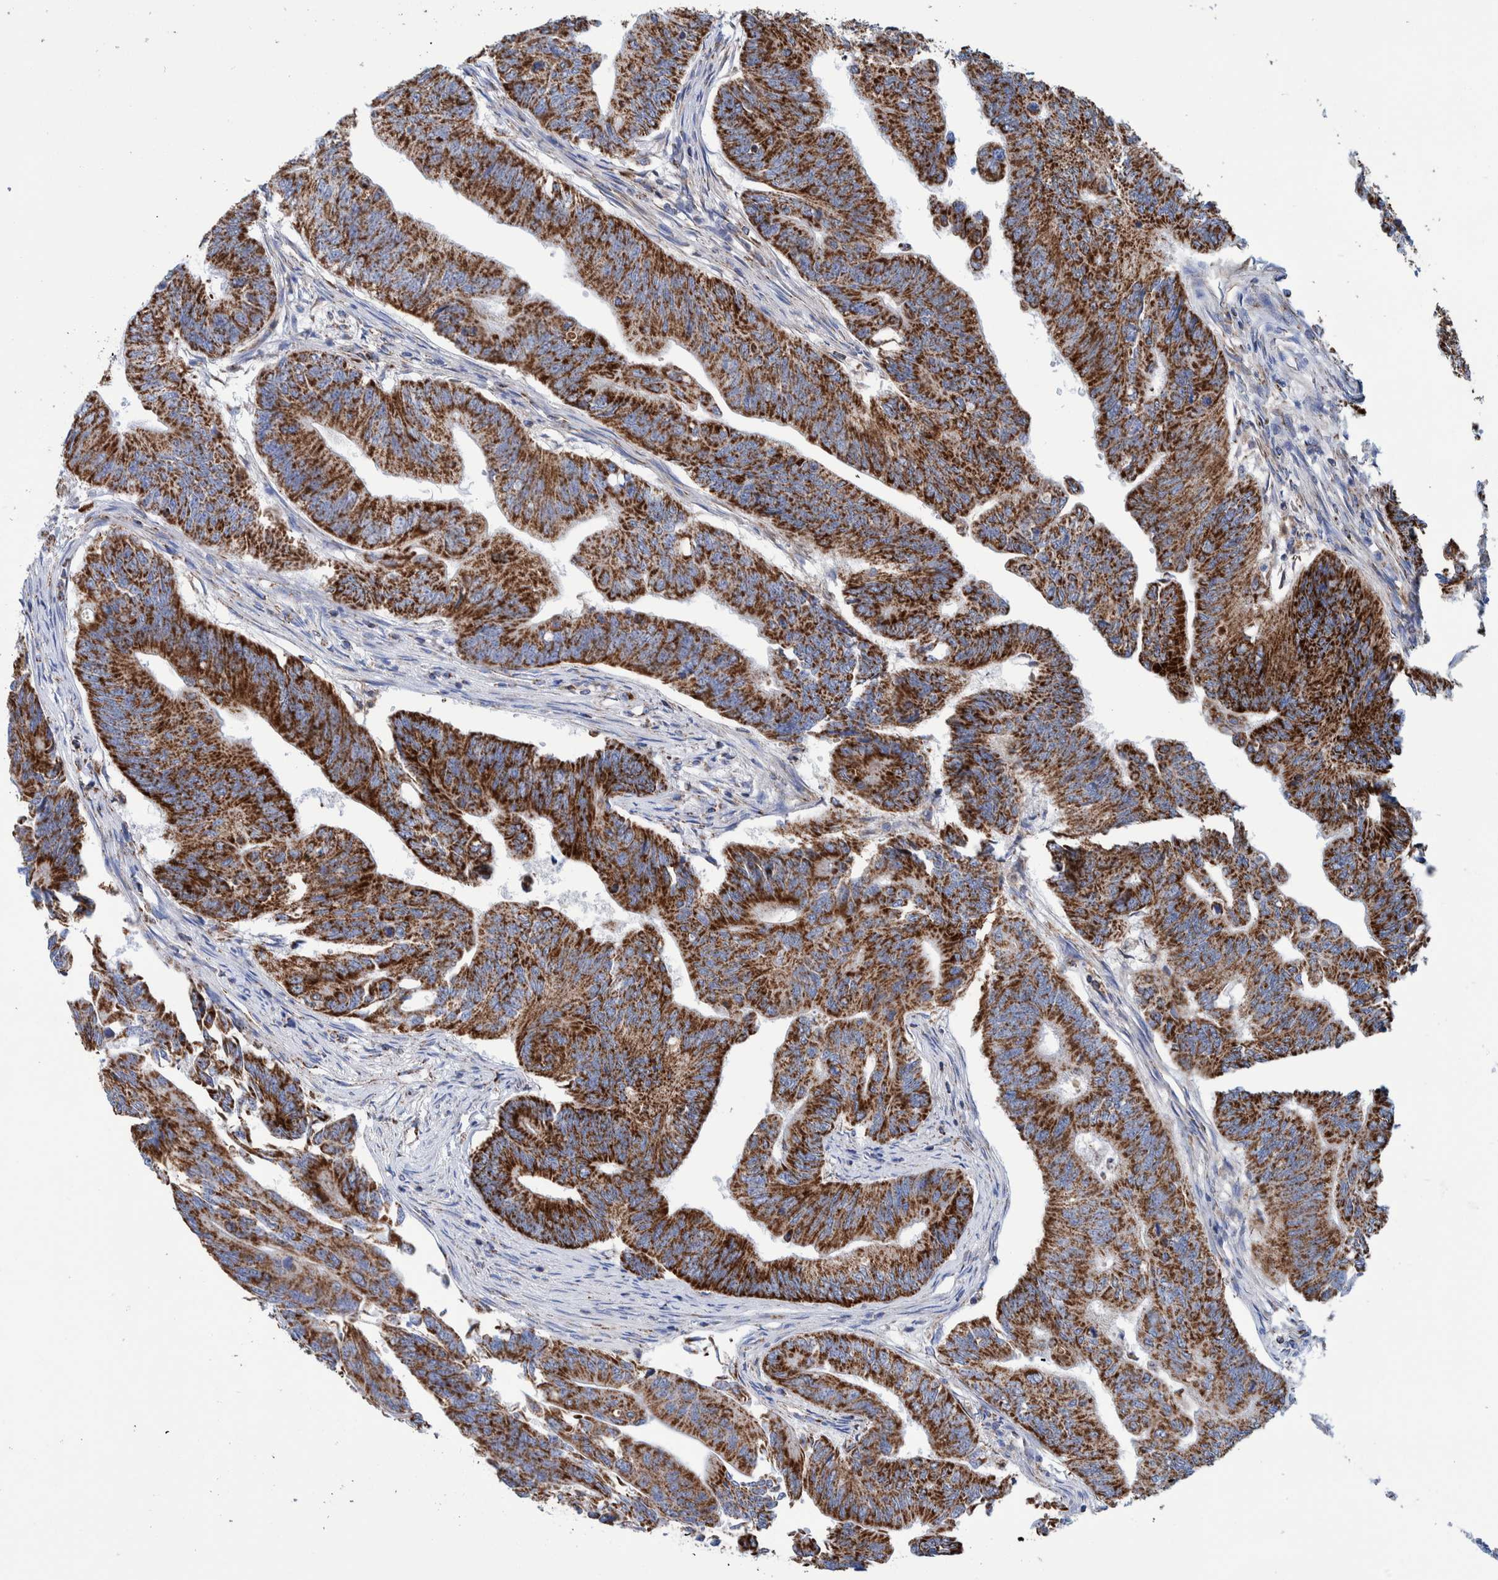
{"staining": {"intensity": "strong", "quantity": ">75%", "location": "cytoplasmic/membranous"}, "tissue": "colorectal cancer", "cell_type": "Tumor cells", "image_type": "cancer", "snomed": [{"axis": "morphology", "description": "Adenoma, NOS"}, {"axis": "morphology", "description": "Adenocarcinoma, NOS"}, {"axis": "topography", "description": "Colon"}], "caption": "Tumor cells demonstrate high levels of strong cytoplasmic/membranous positivity in approximately >75% of cells in colorectal cancer (adenocarcinoma). The staining is performed using DAB brown chromogen to label protein expression. The nuclei are counter-stained blue using hematoxylin.", "gene": "DECR1", "patient": {"sex": "male", "age": 79}}